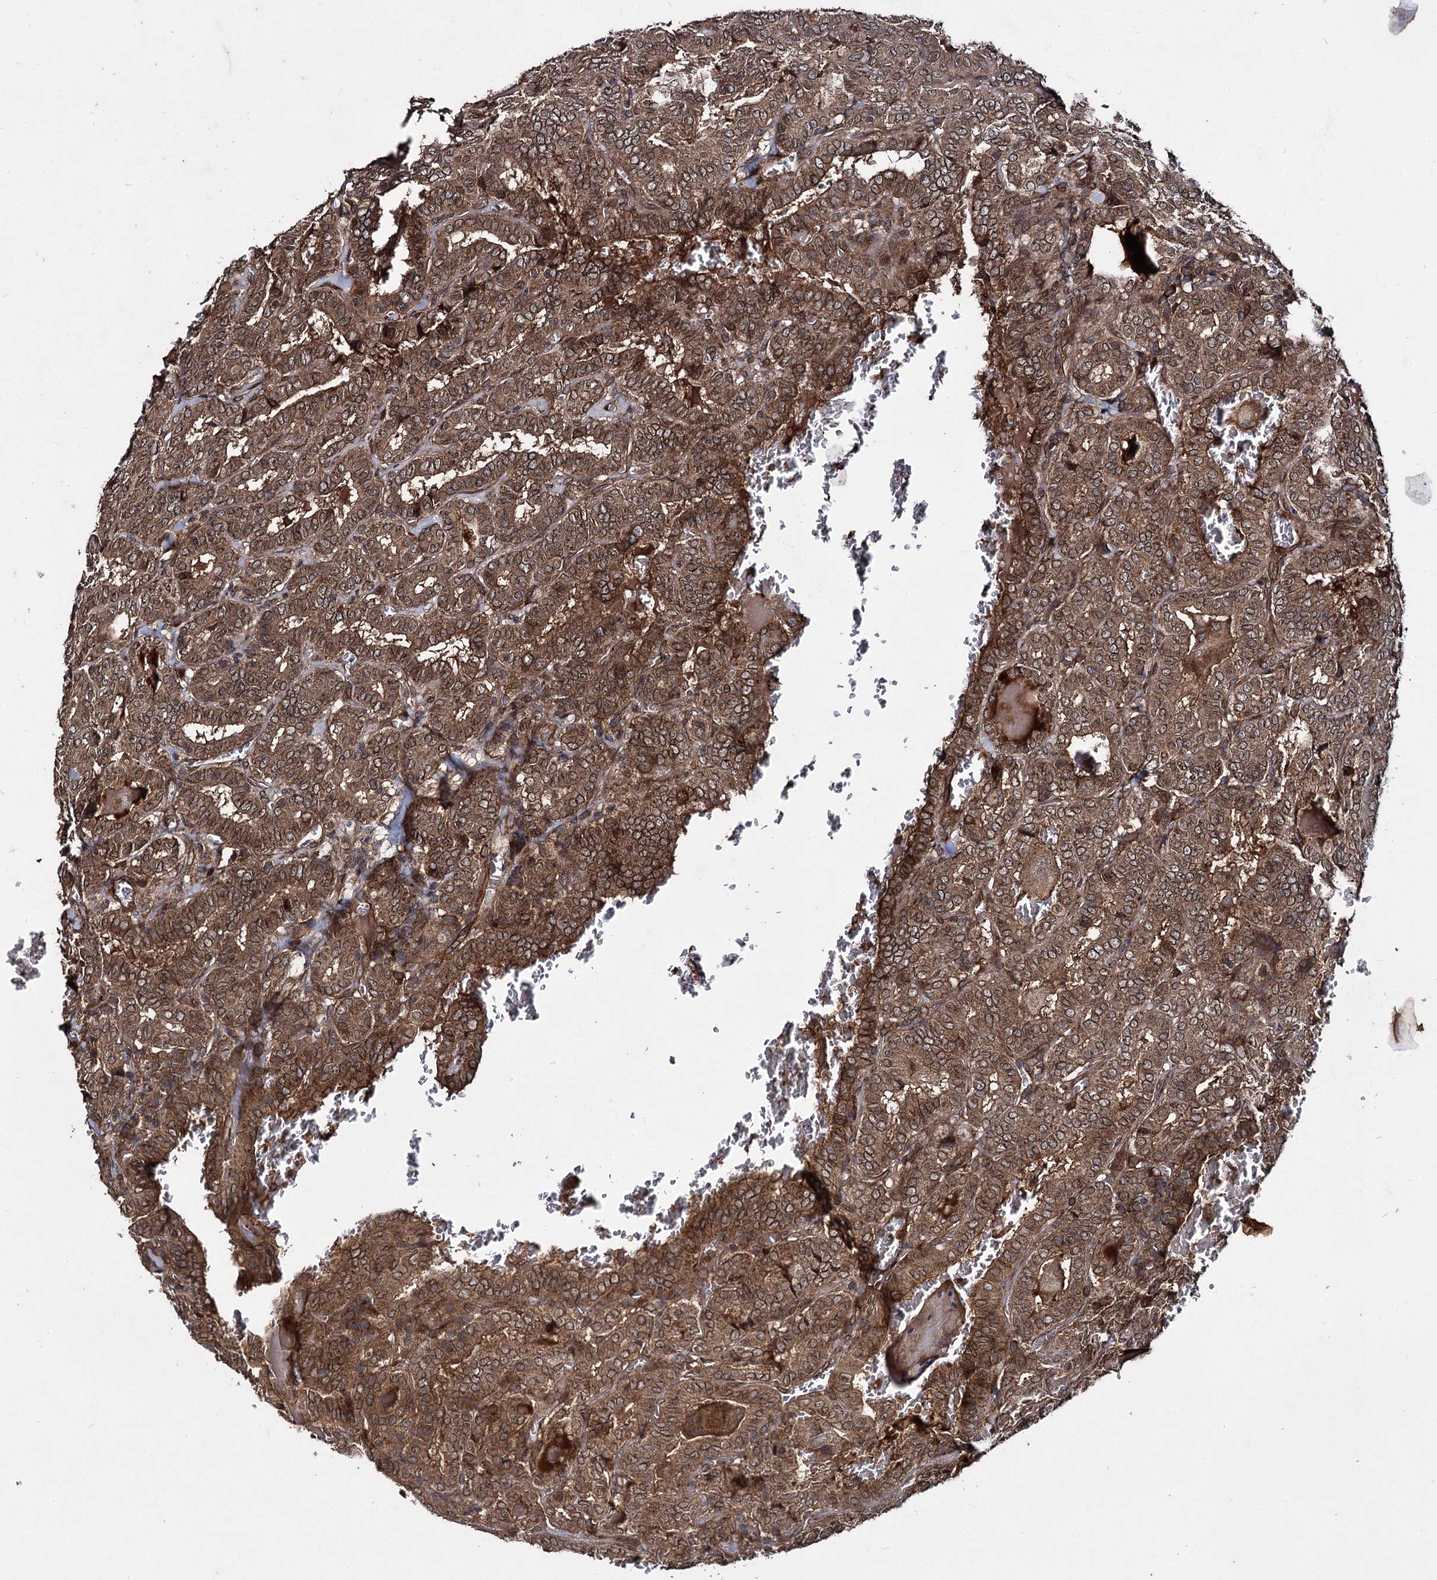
{"staining": {"intensity": "strong", "quantity": ">75%", "location": "cytoplasmic/membranous,nuclear"}, "tissue": "thyroid cancer", "cell_type": "Tumor cells", "image_type": "cancer", "snomed": [{"axis": "morphology", "description": "Papillary adenocarcinoma, NOS"}, {"axis": "topography", "description": "Thyroid gland"}], "caption": "Strong cytoplasmic/membranous and nuclear positivity for a protein is identified in approximately >75% of tumor cells of thyroid papillary adenocarcinoma using immunohistochemistry.", "gene": "DCP1B", "patient": {"sex": "female", "age": 72}}